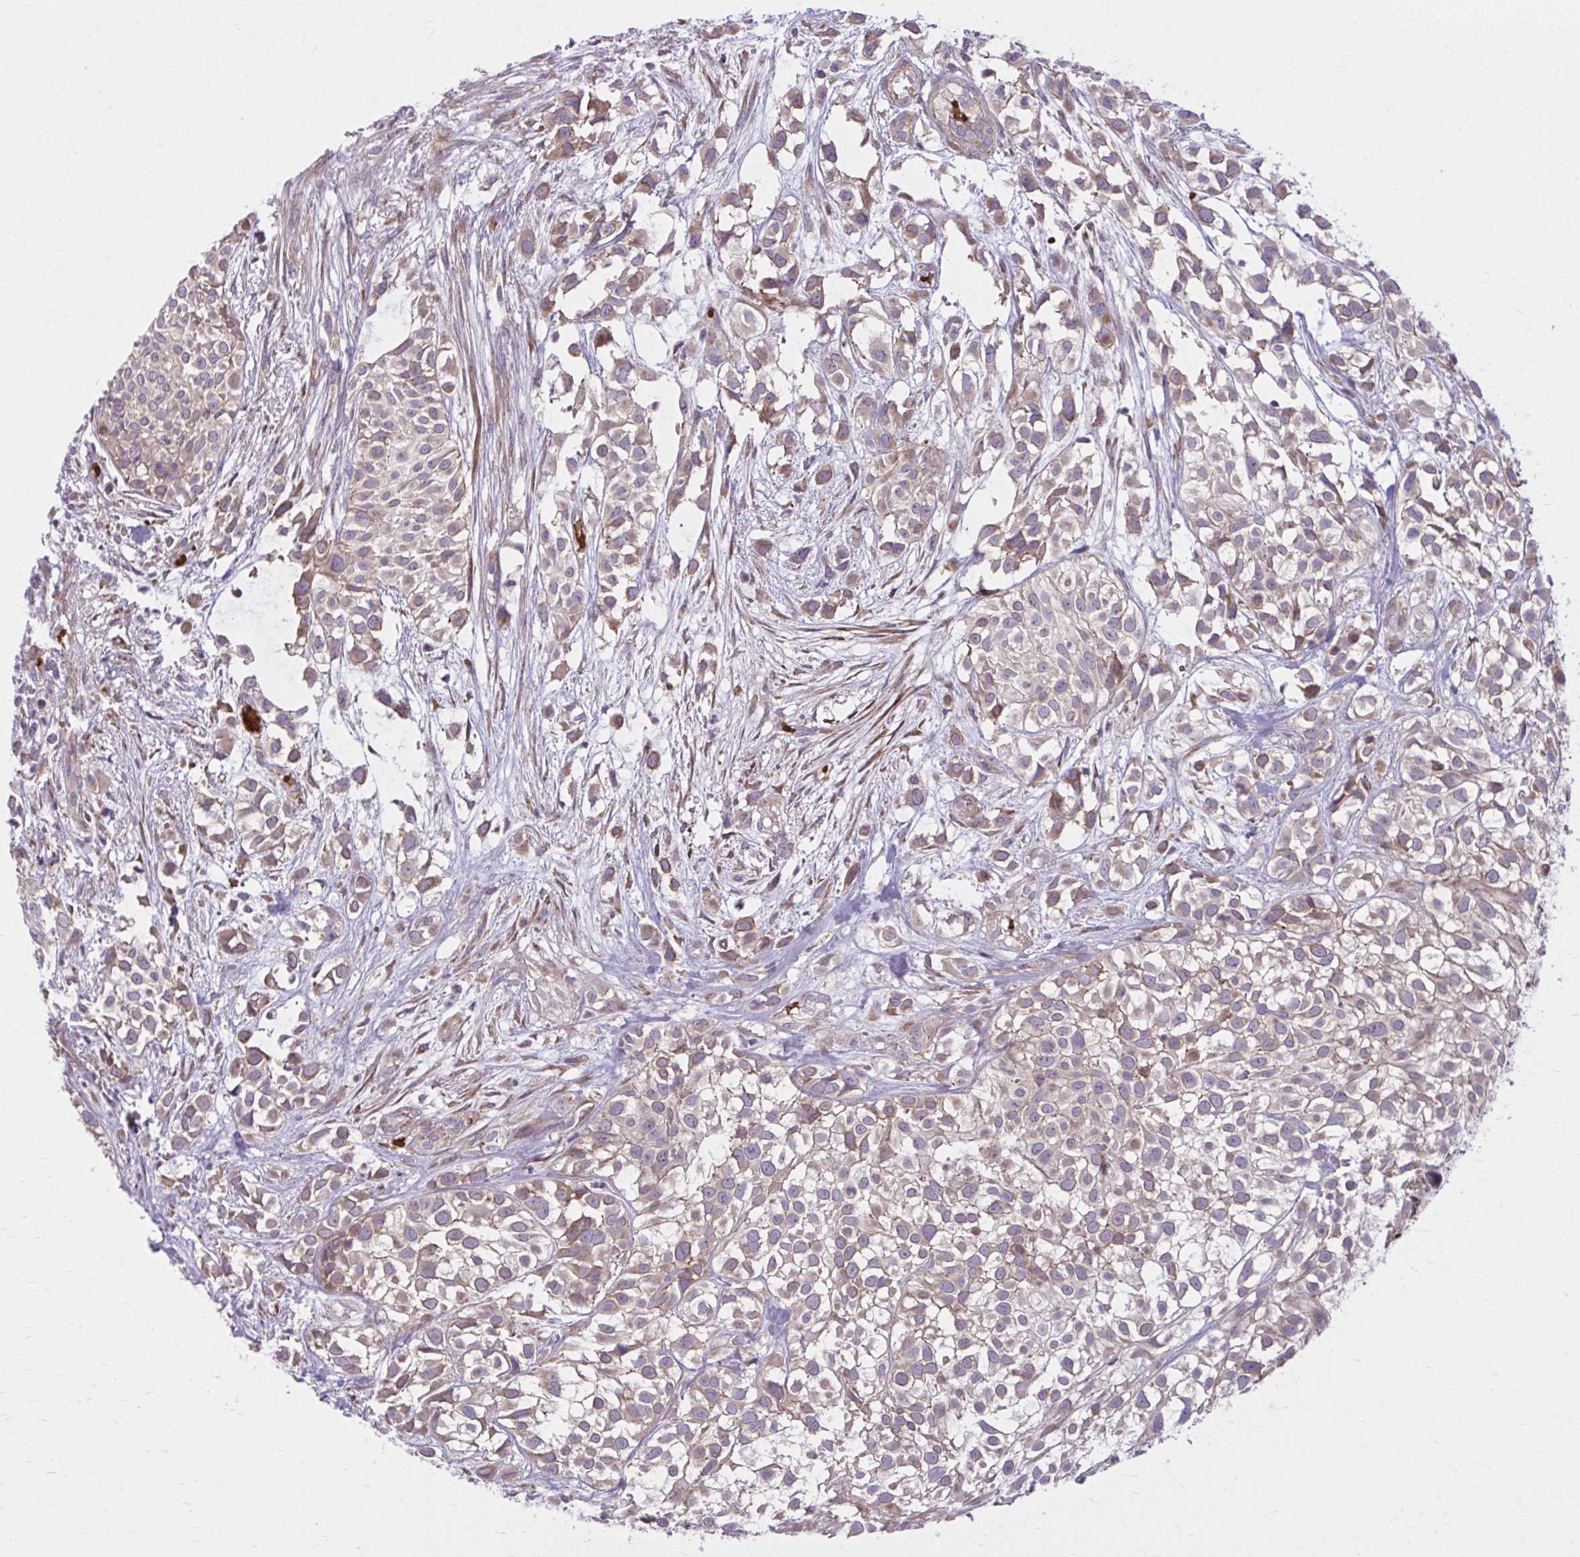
{"staining": {"intensity": "moderate", "quantity": "25%-75%", "location": "cytoplasmic/membranous"}, "tissue": "urothelial cancer", "cell_type": "Tumor cells", "image_type": "cancer", "snomed": [{"axis": "morphology", "description": "Urothelial carcinoma, High grade"}, {"axis": "topography", "description": "Urinary bladder"}], "caption": "Urothelial cancer stained for a protein displays moderate cytoplasmic/membranous positivity in tumor cells. Ihc stains the protein in brown and the nuclei are stained blue.", "gene": "SNF8", "patient": {"sex": "male", "age": 56}}